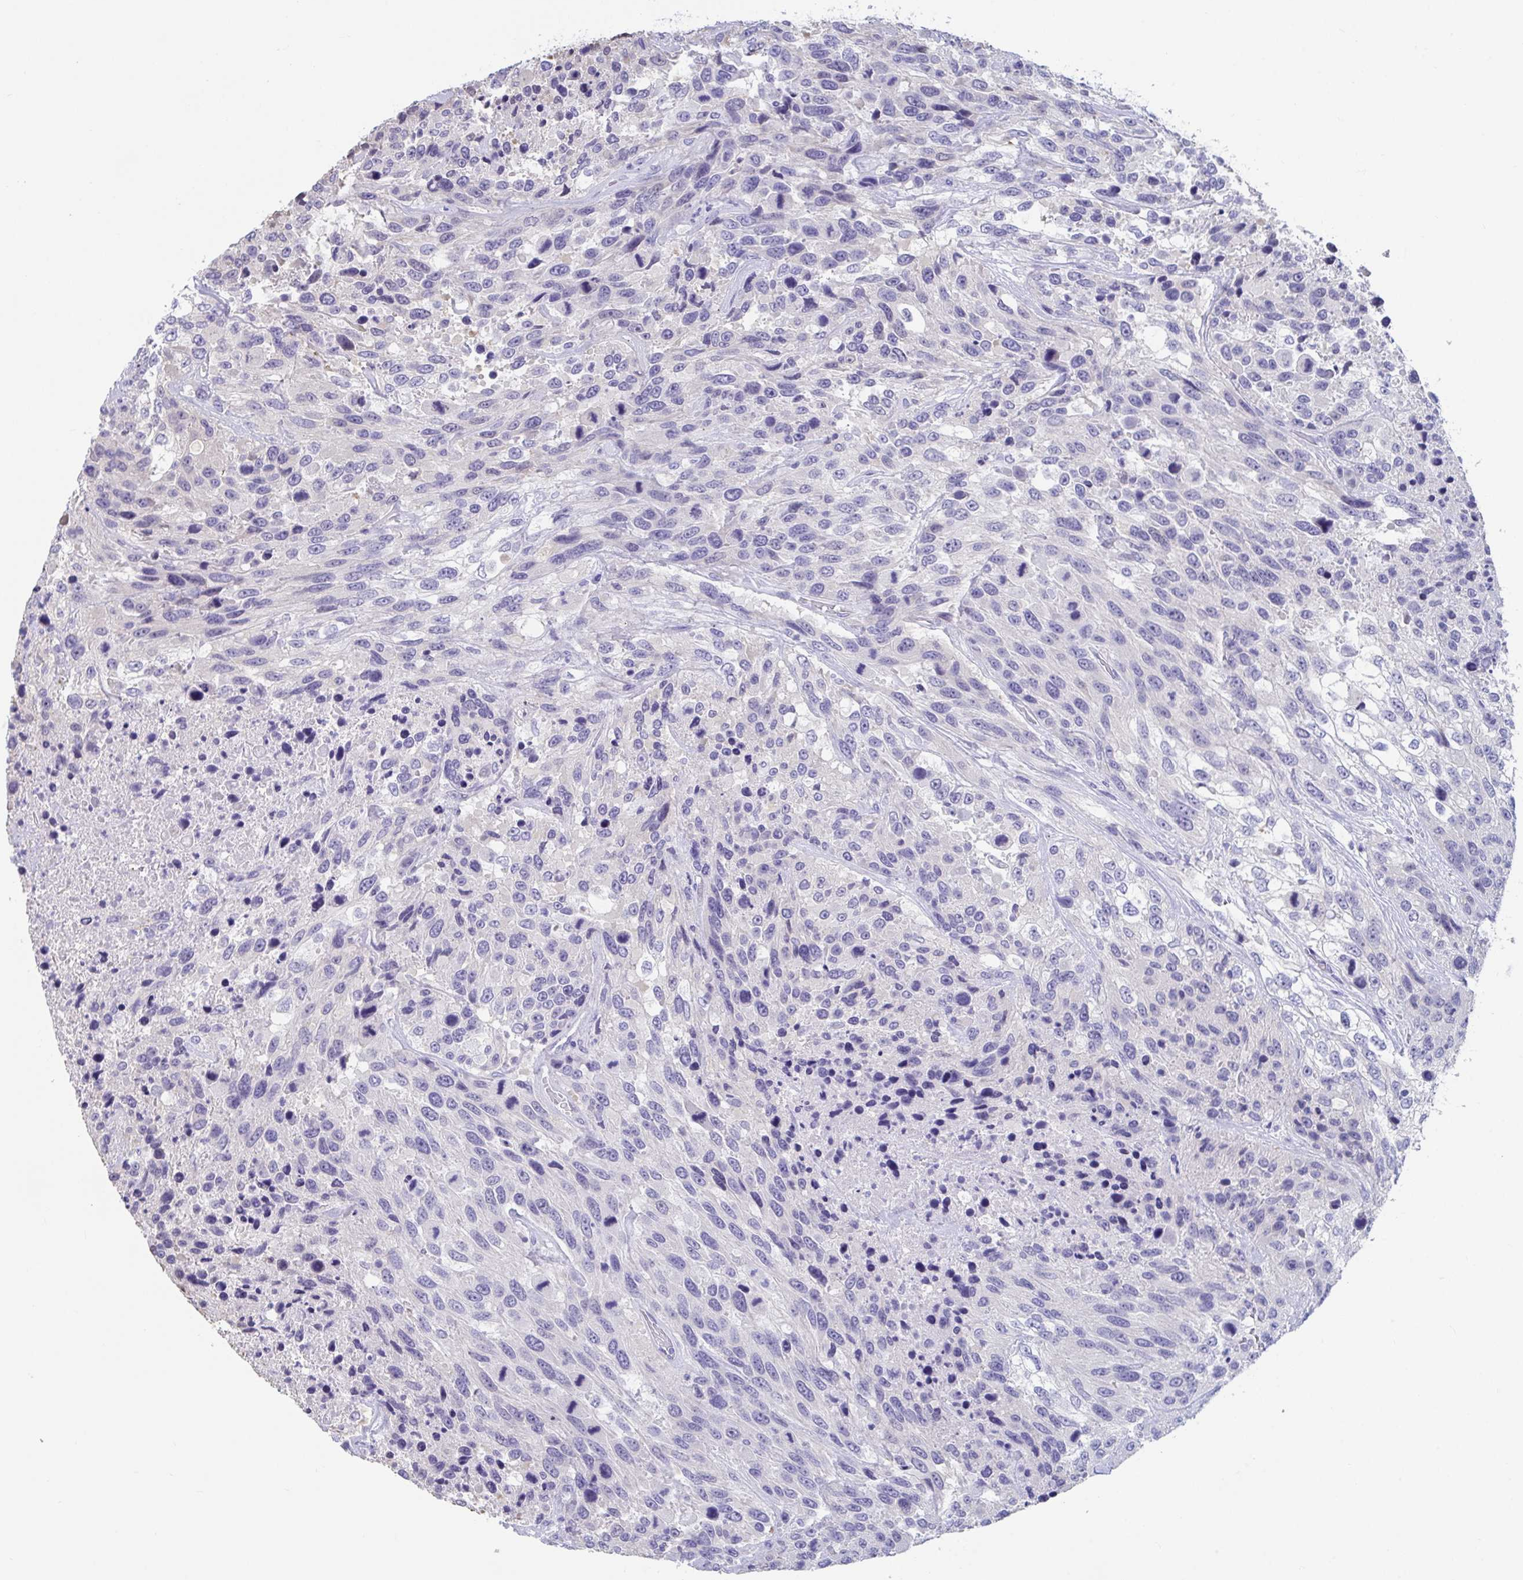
{"staining": {"intensity": "negative", "quantity": "none", "location": "none"}, "tissue": "urothelial cancer", "cell_type": "Tumor cells", "image_type": "cancer", "snomed": [{"axis": "morphology", "description": "Urothelial carcinoma, High grade"}, {"axis": "topography", "description": "Urinary bladder"}], "caption": "There is no significant staining in tumor cells of urothelial cancer. (Stains: DAB immunohistochemistry with hematoxylin counter stain, Microscopy: brightfield microscopy at high magnification).", "gene": "TTC30B", "patient": {"sex": "female", "age": 70}}